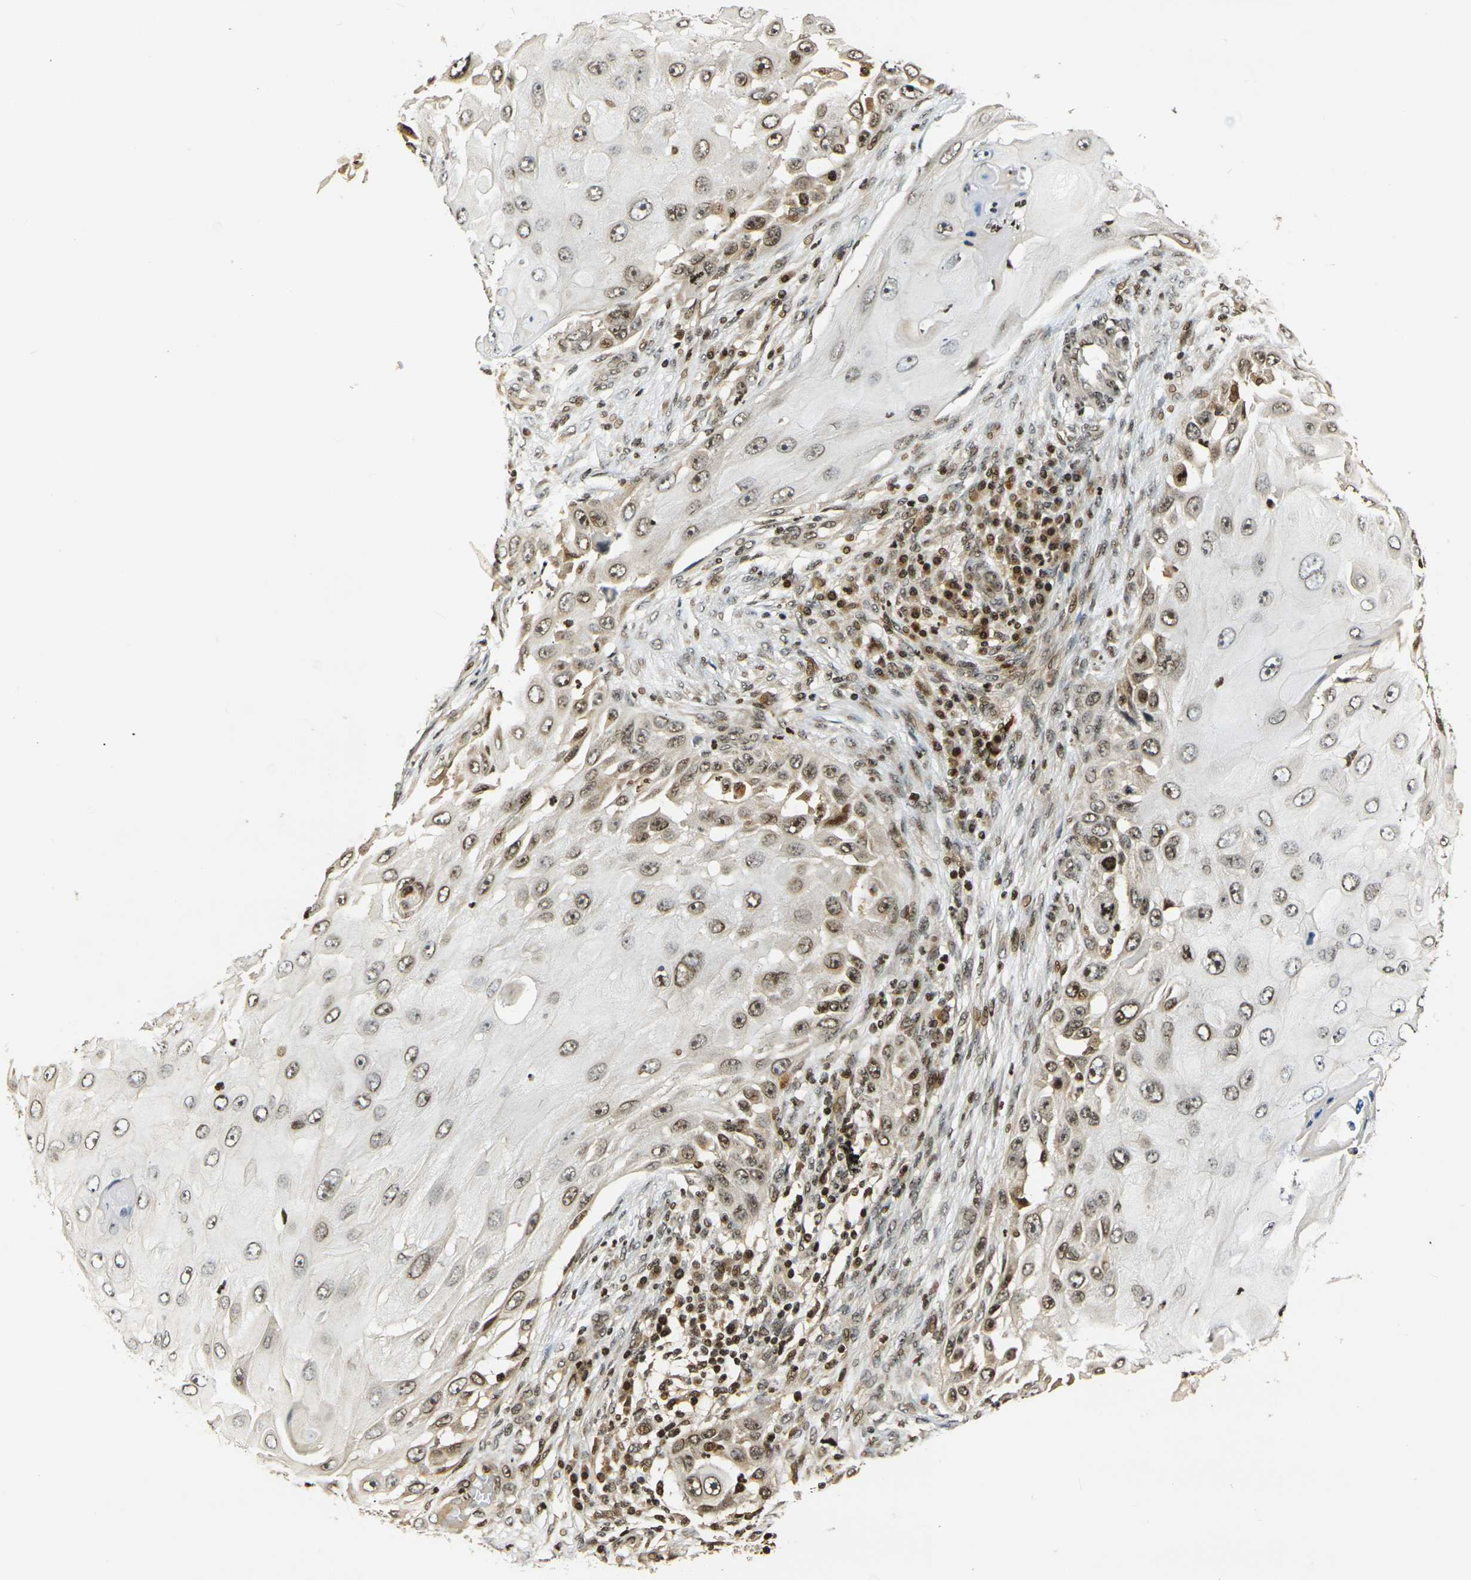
{"staining": {"intensity": "moderate", "quantity": ">75%", "location": "nuclear"}, "tissue": "skin cancer", "cell_type": "Tumor cells", "image_type": "cancer", "snomed": [{"axis": "morphology", "description": "Squamous cell carcinoma, NOS"}, {"axis": "topography", "description": "Skin"}], "caption": "This image reveals immunohistochemistry (IHC) staining of human skin cancer (squamous cell carcinoma), with medium moderate nuclear staining in approximately >75% of tumor cells.", "gene": "ACTL6A", "patient": {"sex": "female", "age": 44}}